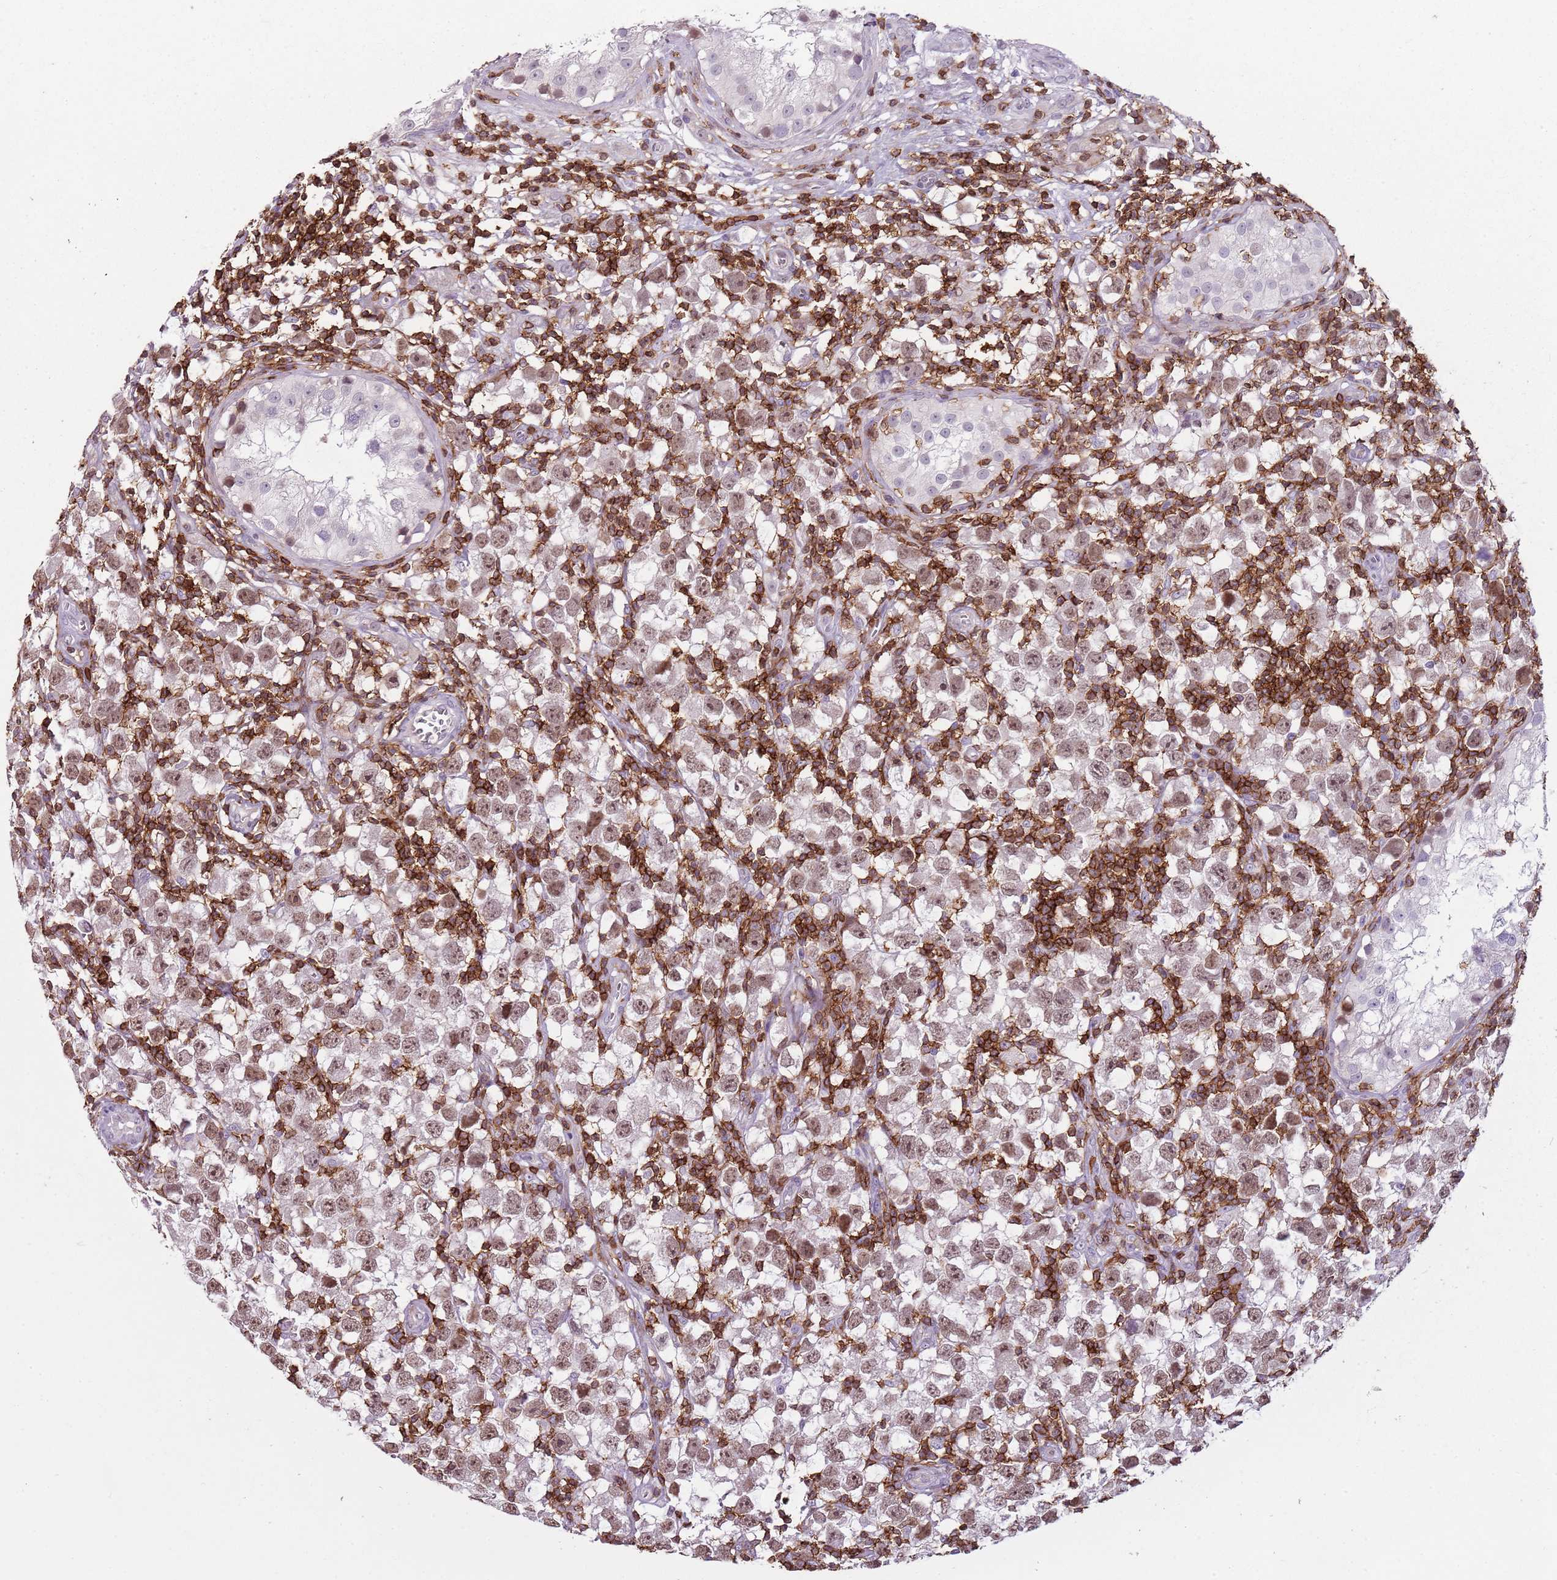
{"staining": {"intensity": "weak", "quantity": ">75%", "location": "nuclear"}, "tissue": "testis cancer", "cell_type": "Tumor cells", "image_type": "cancer", "snomed": [{"axis": "morphology", "description": "Seminoma, NOS"}, {"axis": "morphology", "description": "Carcinoma, Embryonal, NOS"}, {"axis": "topography", "description": "Testis"}], "caption": "Immunohistochemistry (IHC) histopathology image of neoplastic tissue: testis cancer stained using immunohistochemistry demonstrates low levels of weak protein expression localized specifically in the nuclear of tumor cells, appearing as a nuclear brown color.", "gene": "ZNF583", "patient": {"sex": "male", "age": 29}}